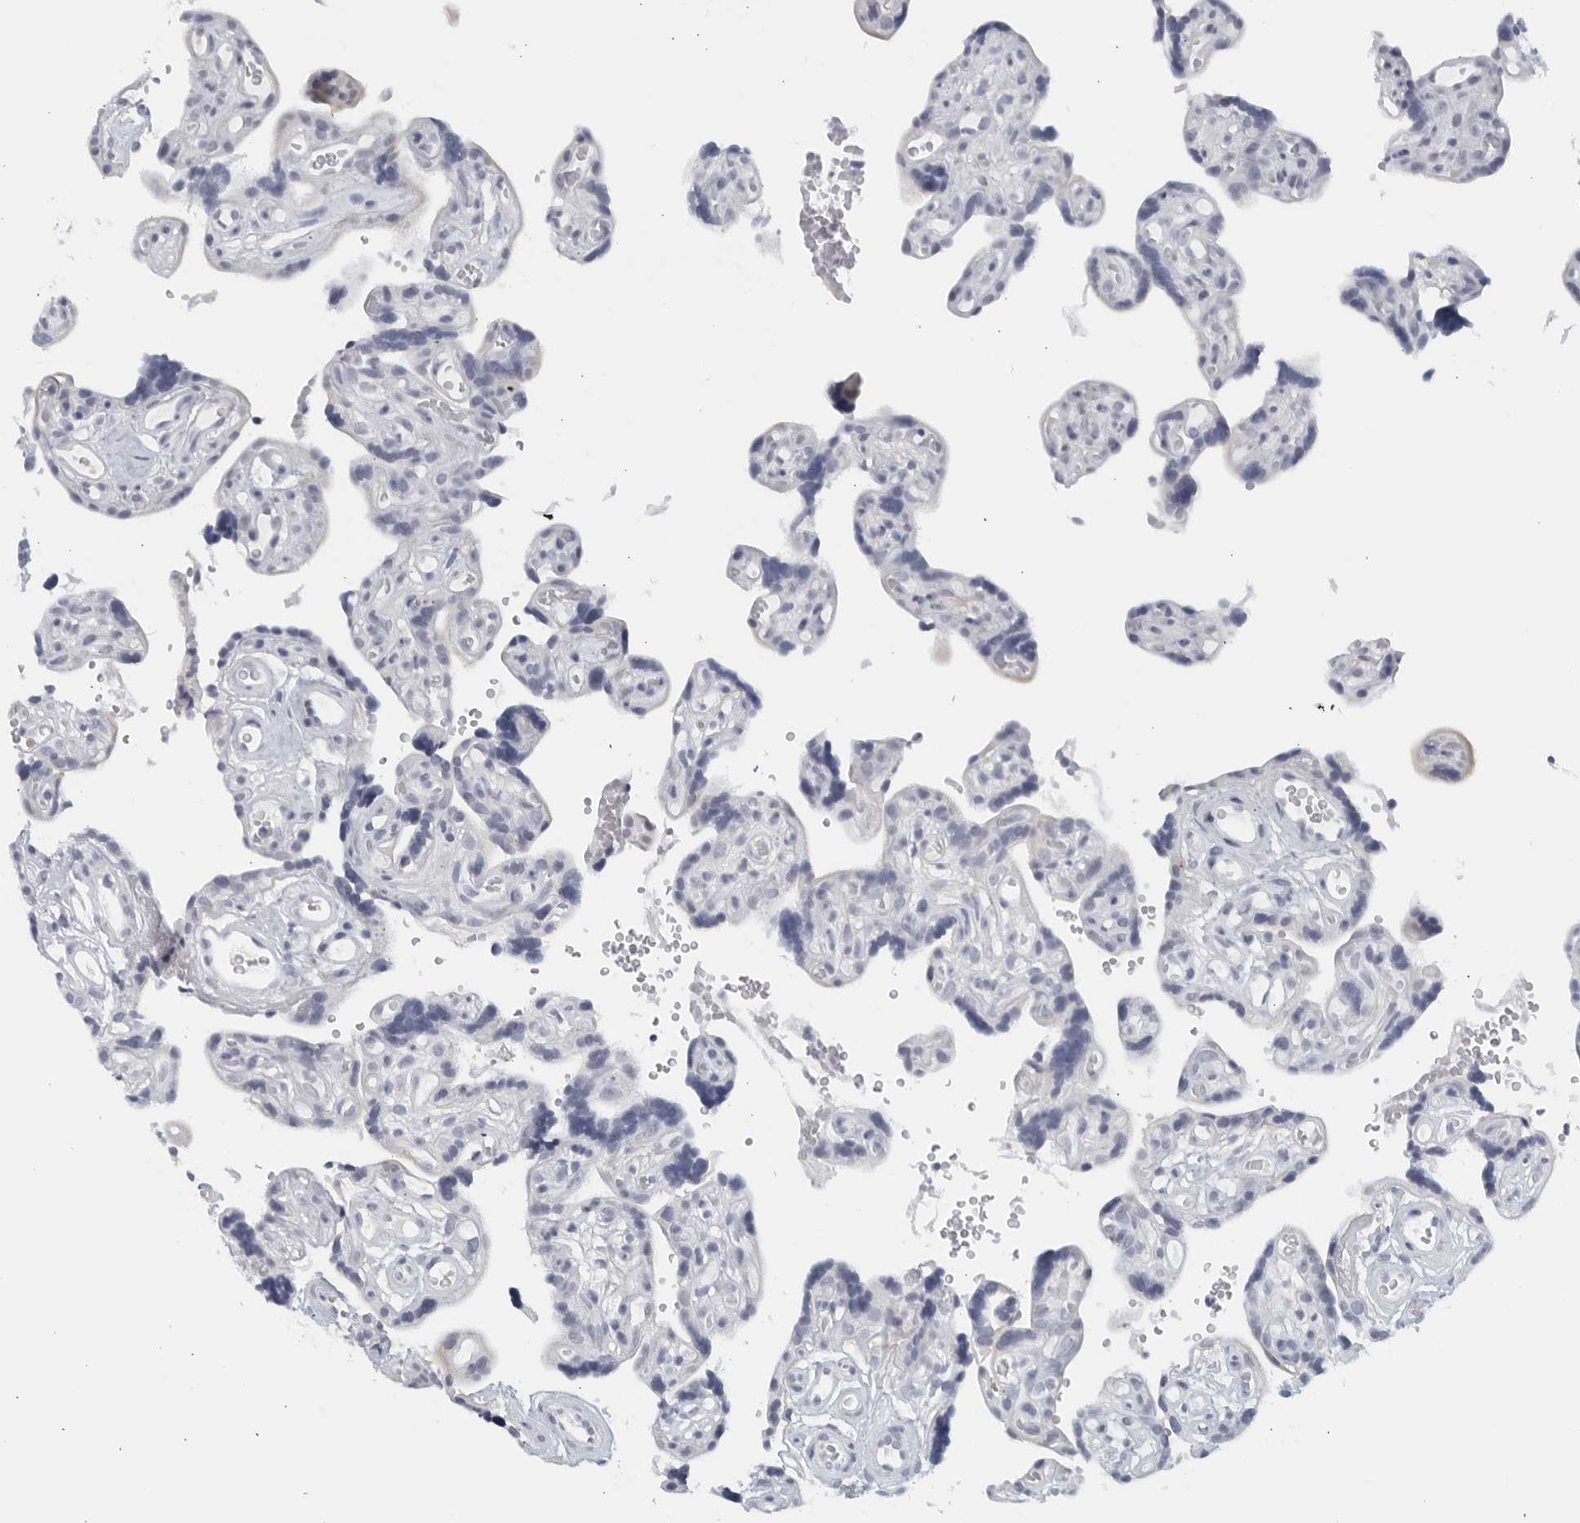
{"staining": {"intensity": "negative", "quantity": "none", "location": "none"}, "tissue": "placenta", "cell_type": "Decidual cells", "image_type": "normal", "snomed": [{"axis": "morphology", "description": "Normal tissue, NOS"}, {"axis": "topography", "description": "Placenta"}], "caption": "An image of placenta stained for a protein reveals no brown staining in decidual cells.", "gene": "MATN1", "patient": {"sex": "female", "age": 30}}